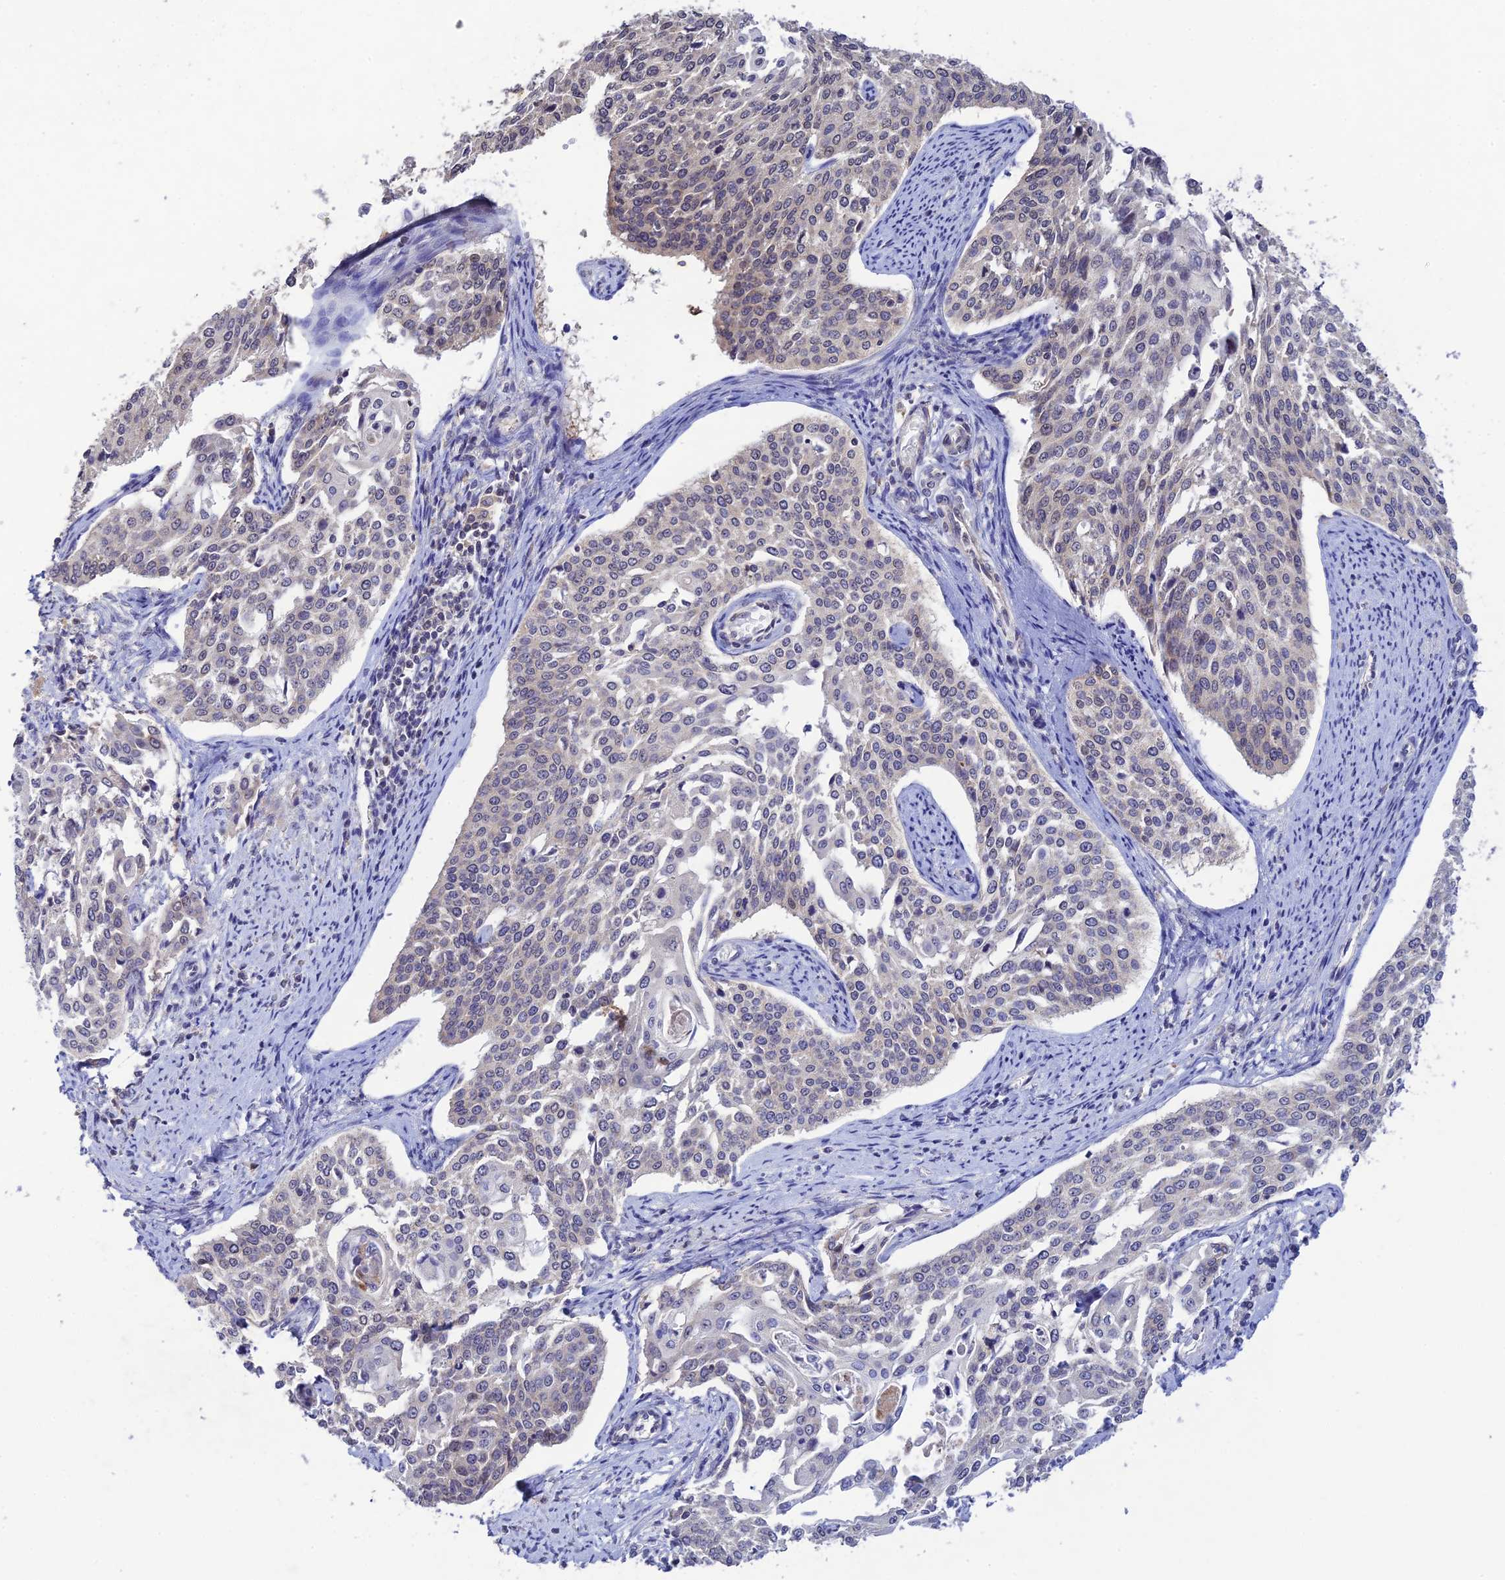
{"staining": {"intensity": "negative", "quantity": "none", "location": "none"}, "tissue": "cervical cancer", "cell_type": "Tumor cells", "image_type": "cancer", "snomed": [{"axis": "morphology", "description": "Squamous cell carcinoma, NOS"}, {"axis": "topography", "description": "Cervix"}], "caption": "The immunohistochemistry photomicrograph has no significant staining in tumor cells of cervical squamous cell carcinoma tissue.", "gene": "CHST5", "patient": {"sex": "female", "age": 44}}